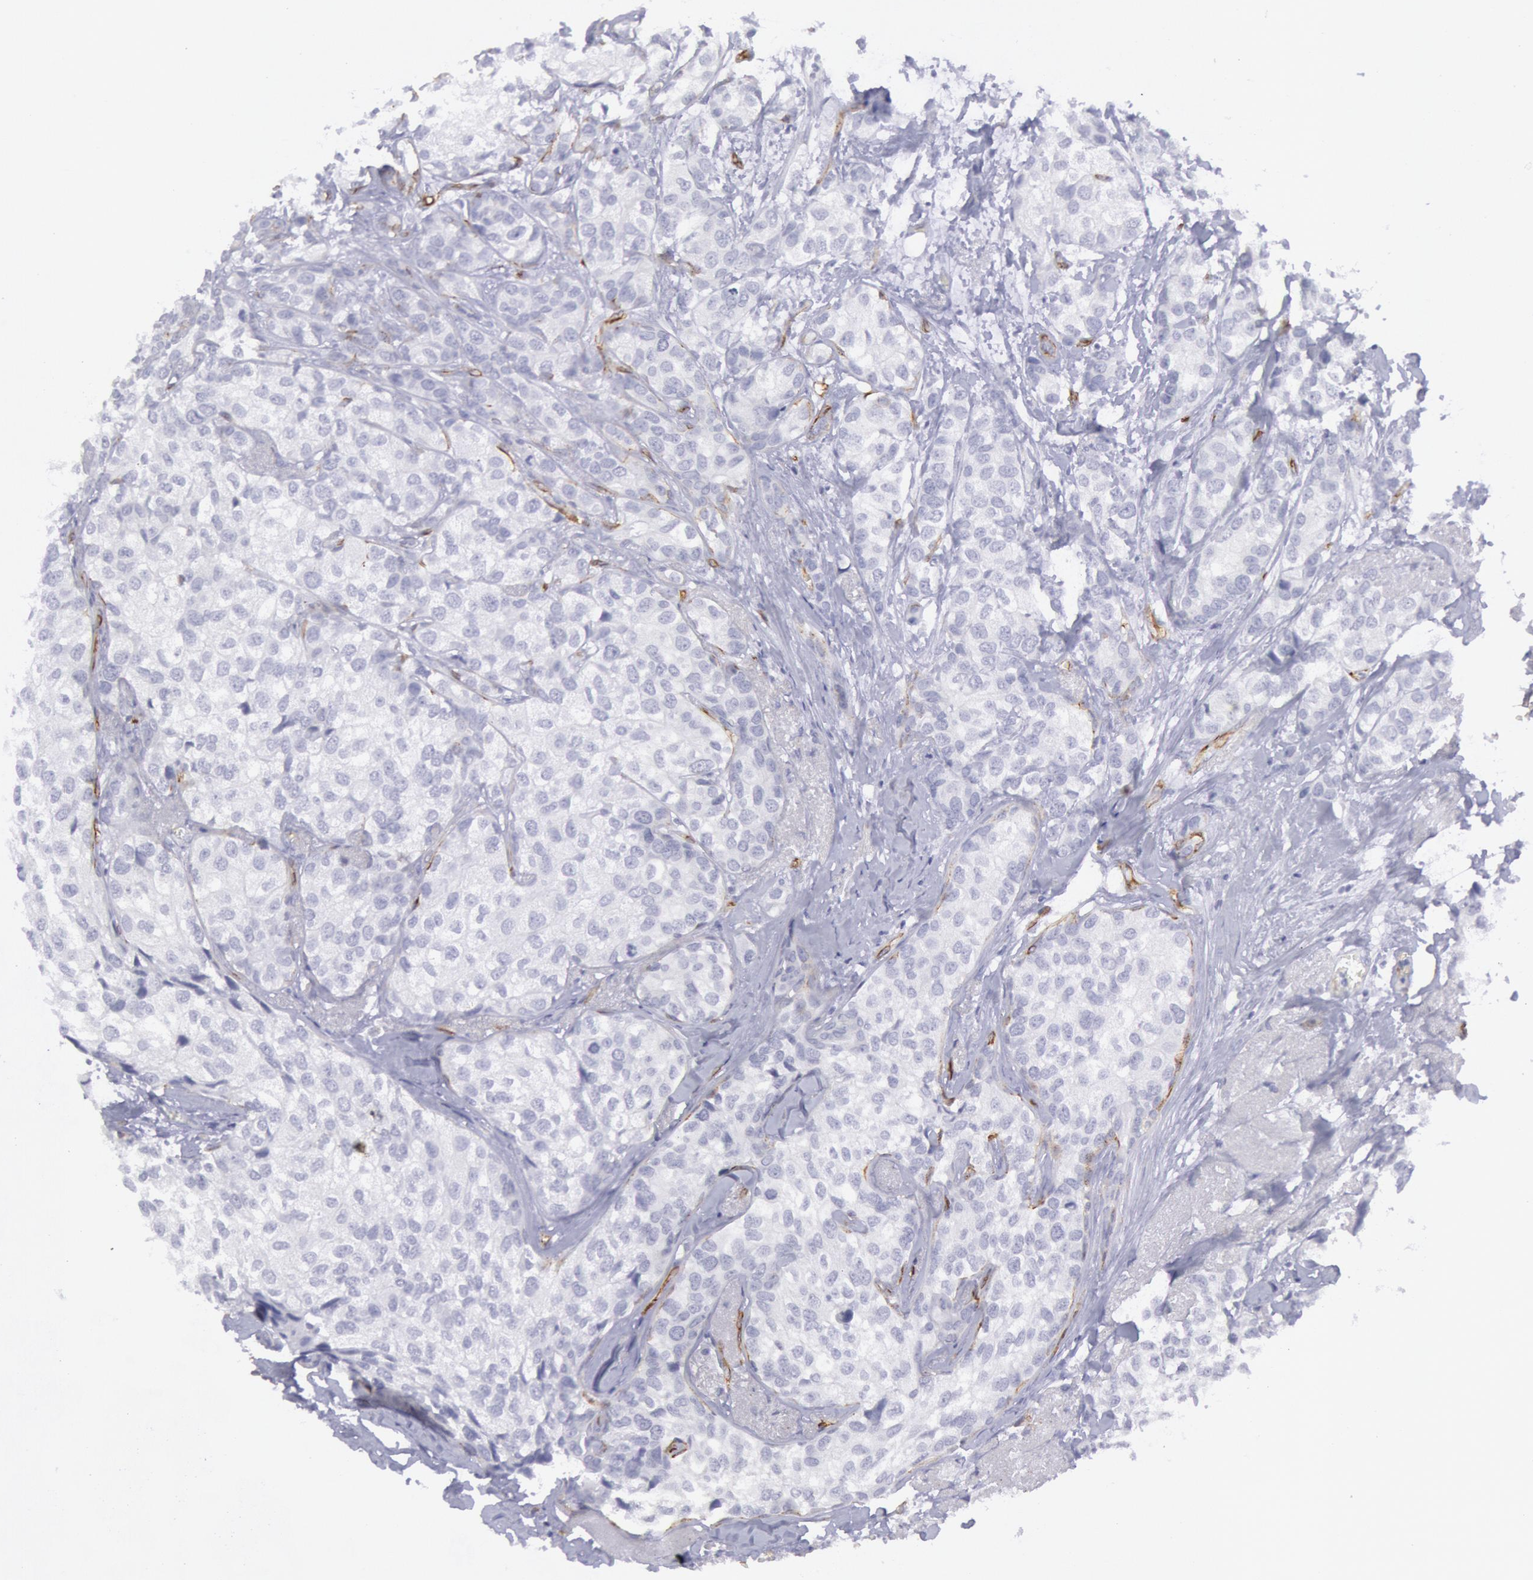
{"staining": {"intensity": "negative", "quantity": "none", "location": "none"}, "tissue": "breast cancer", "cell_type": "Tumor cells", "image_type": "cancer", "snomed": [{"axis": "morphology", "description": "Duct carcinoma"}, {"axis": "topography", "description": "Breast"}], "caption": "There is no significant positivity in tumor cells of invasive ductal carcinoma (breast).", "gene": "CDH13", "patient": {"sex": "female", "age": 68}}